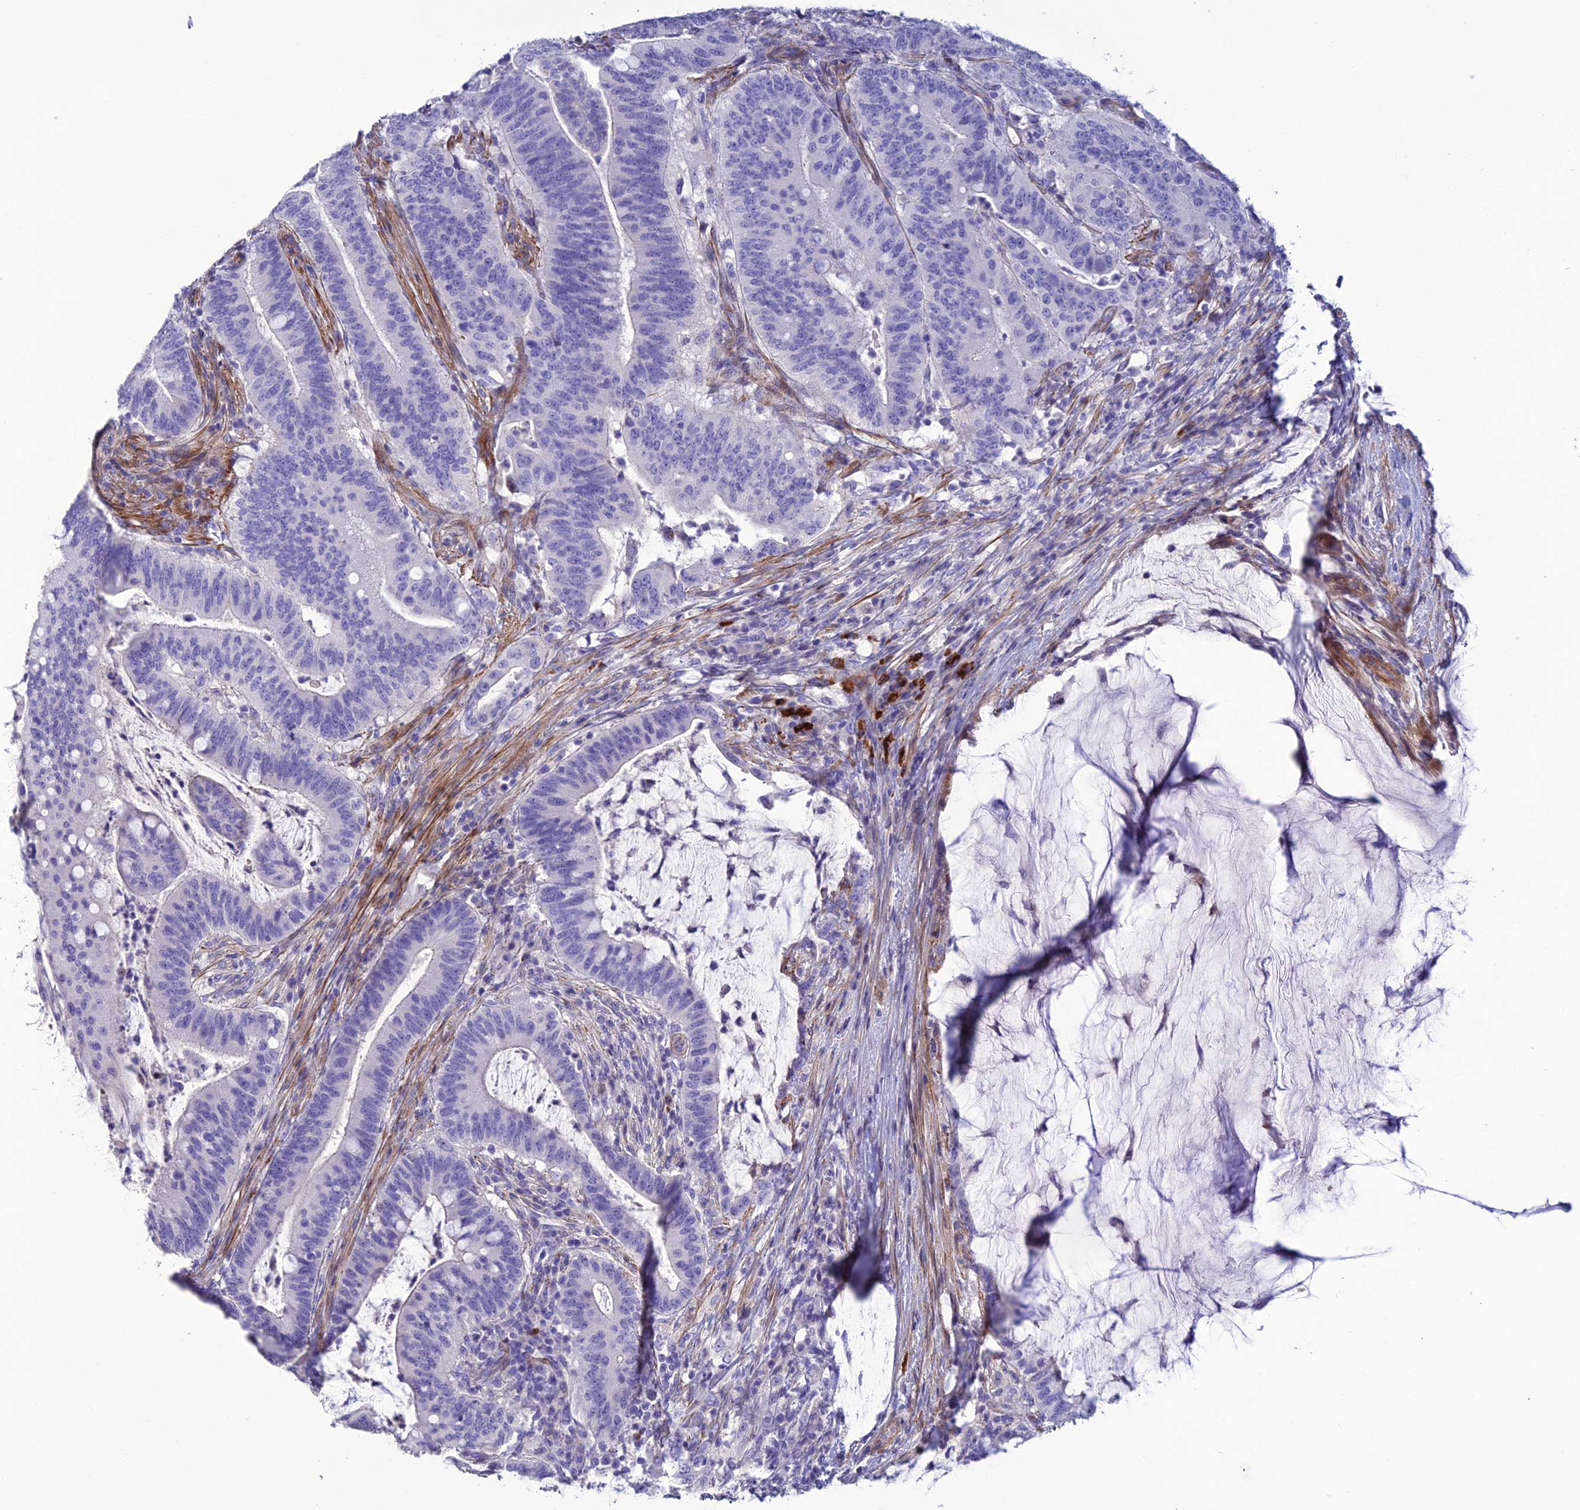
{"staining": {"intensity": "negative", "quantity": "none", "location": "none"}, "tissue": "colorectal cancer", "cell_type": "Tumor cells", "image_type": "cancer", "snomed": [{"axis": "morphology", "description": "Adenocarcinoma, NOS"}, {"axis": "topography", "description": "Colon"}], "caption": "Human adenocarcinoma (colorectal) stained for a protein using immunohistochemistry (IHC) reveals no positivity in tumor cells.", "gene": "OR56B1", "patient": {"sex": "female", "age": 66}}